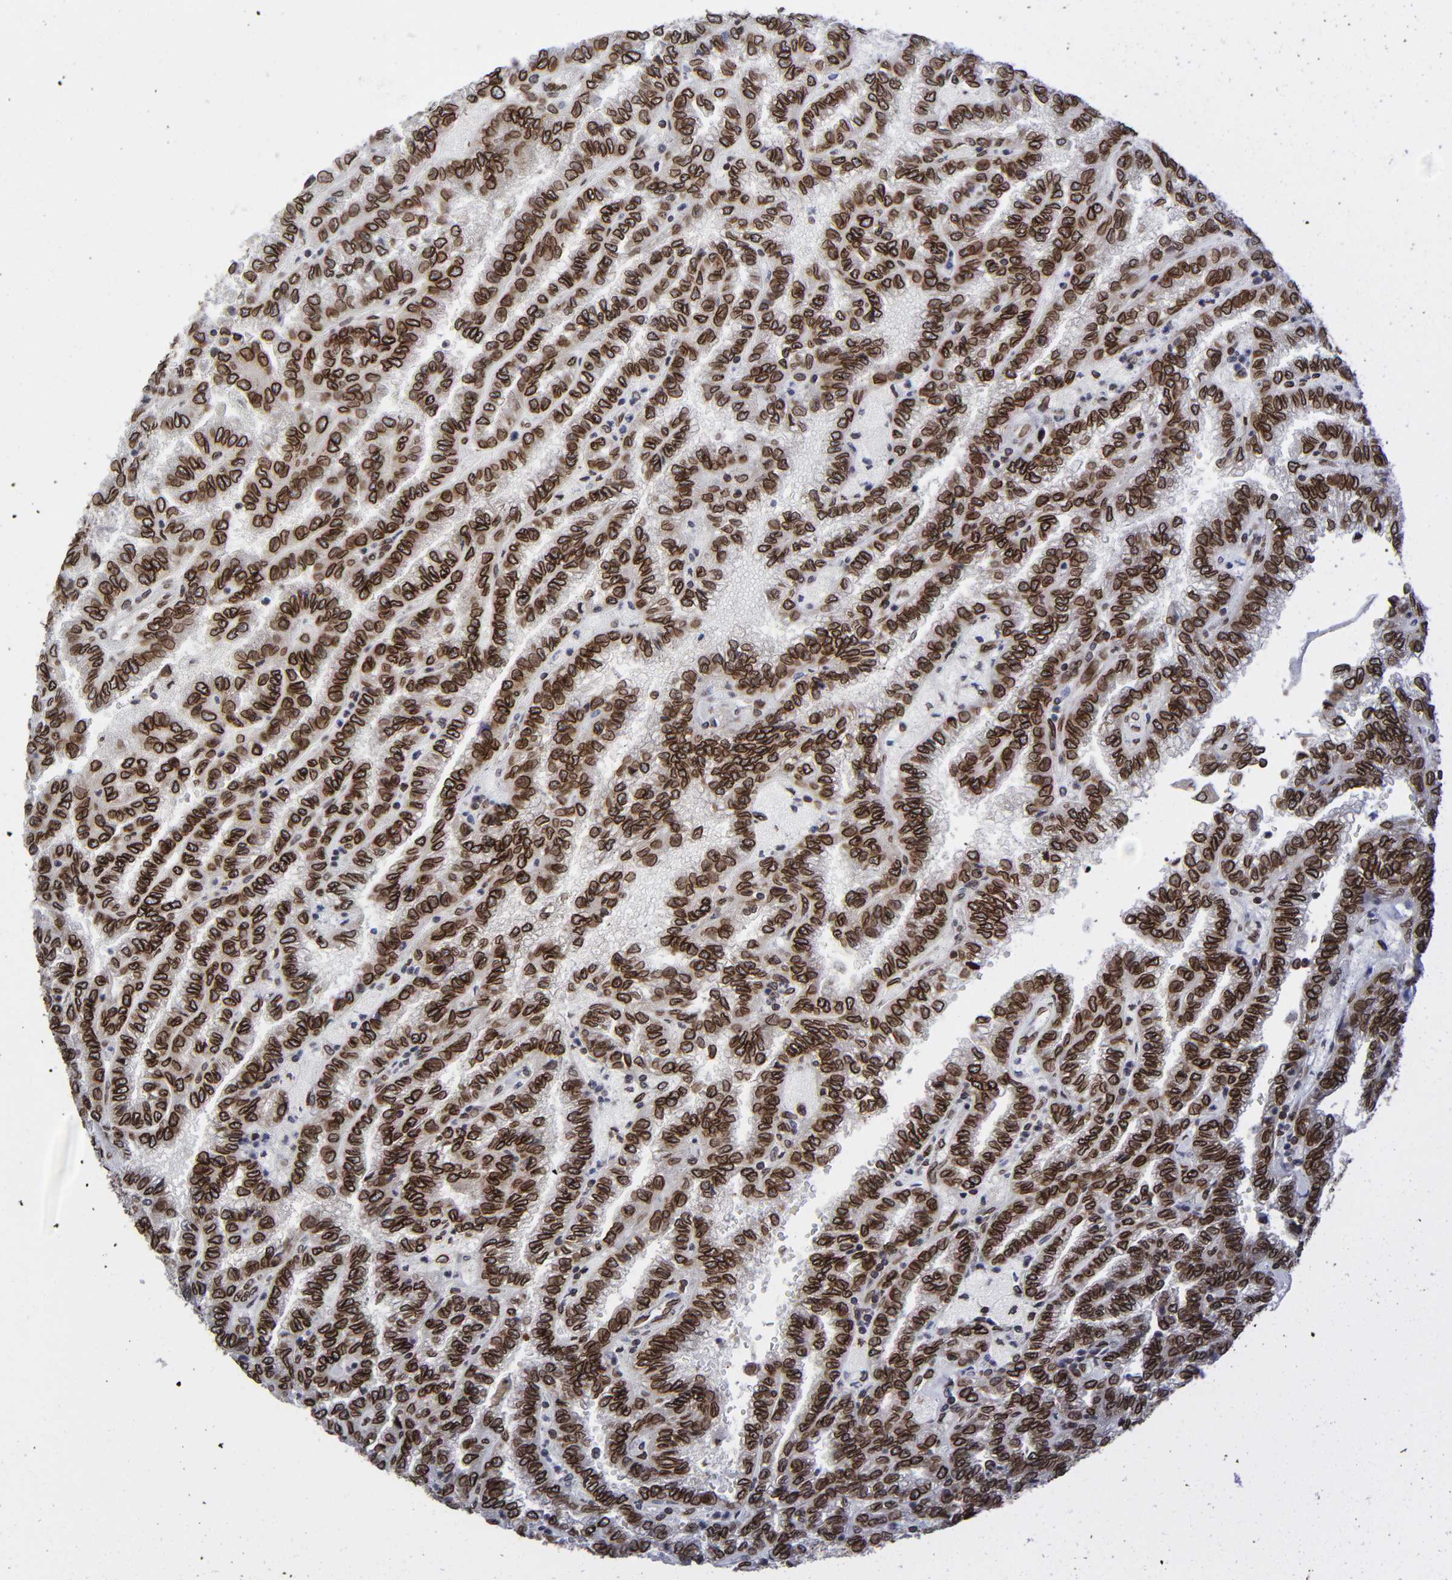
{"staining": {"intensity": "strong", "quantity": ">75%", "location": "cytoplasmic/membranous,nuclear"}, "tissue": "renal cancer", "cell_type": "Tumor cells", "image_type": "cancer", "snomed": [{"axis": "morphology", "description": "Inflammation, NOS"}, {"axis": "morphology", "description": "Adenocarcinoma, NOS"}, {"axis": "topography", "description": "Kidney"}], "caption": "Immunohistochemical staining of adenocarcinoma (renal) displays strong cytoplasmic/membranous and nuclear protein positivity in about >75% of tumor cells.", "gene": "RANGAP1", "patient": {"sex": "male", "age": 68}}